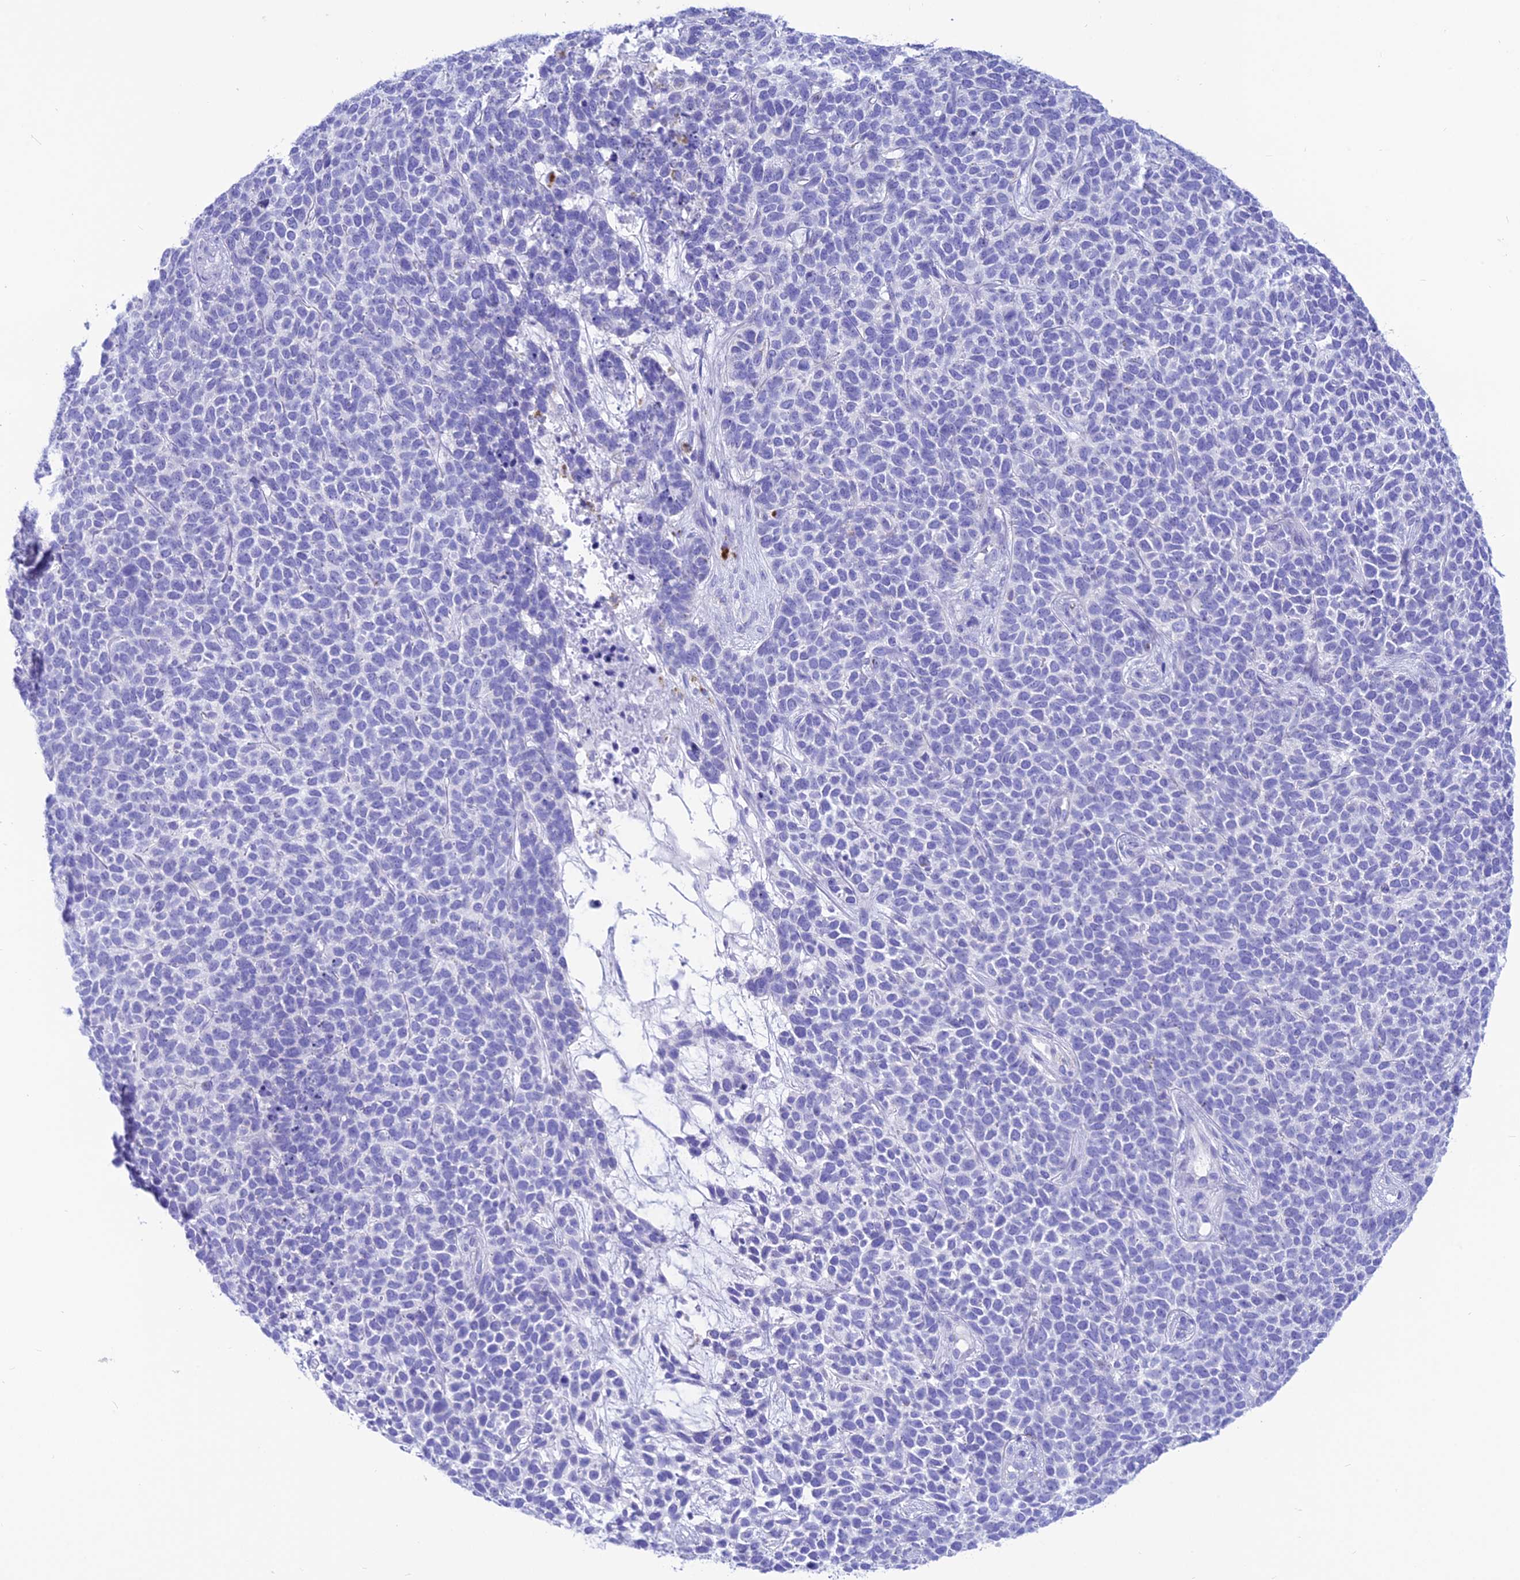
{"staining": {"intensity": "negative", "quantity": "none", "location": "none"}, "tissue": "skin cancer", "cell_type": "Tumor cells", "image_type": "cancer", "snomed": [{"axis": "morphology", "description": "Basal cell carcinoma"}, {"axis": "topography", "description": "Skin"}], "caption": "This histopathology image is of skin basal cell carcinoma stained with immunohistochemistry to label a protein in brown with the nuclei are counter-stained blue. There is no expression in tumor cells.", "gene": "GLYATL1", "patient": {"sex": "female", "age": 84}}